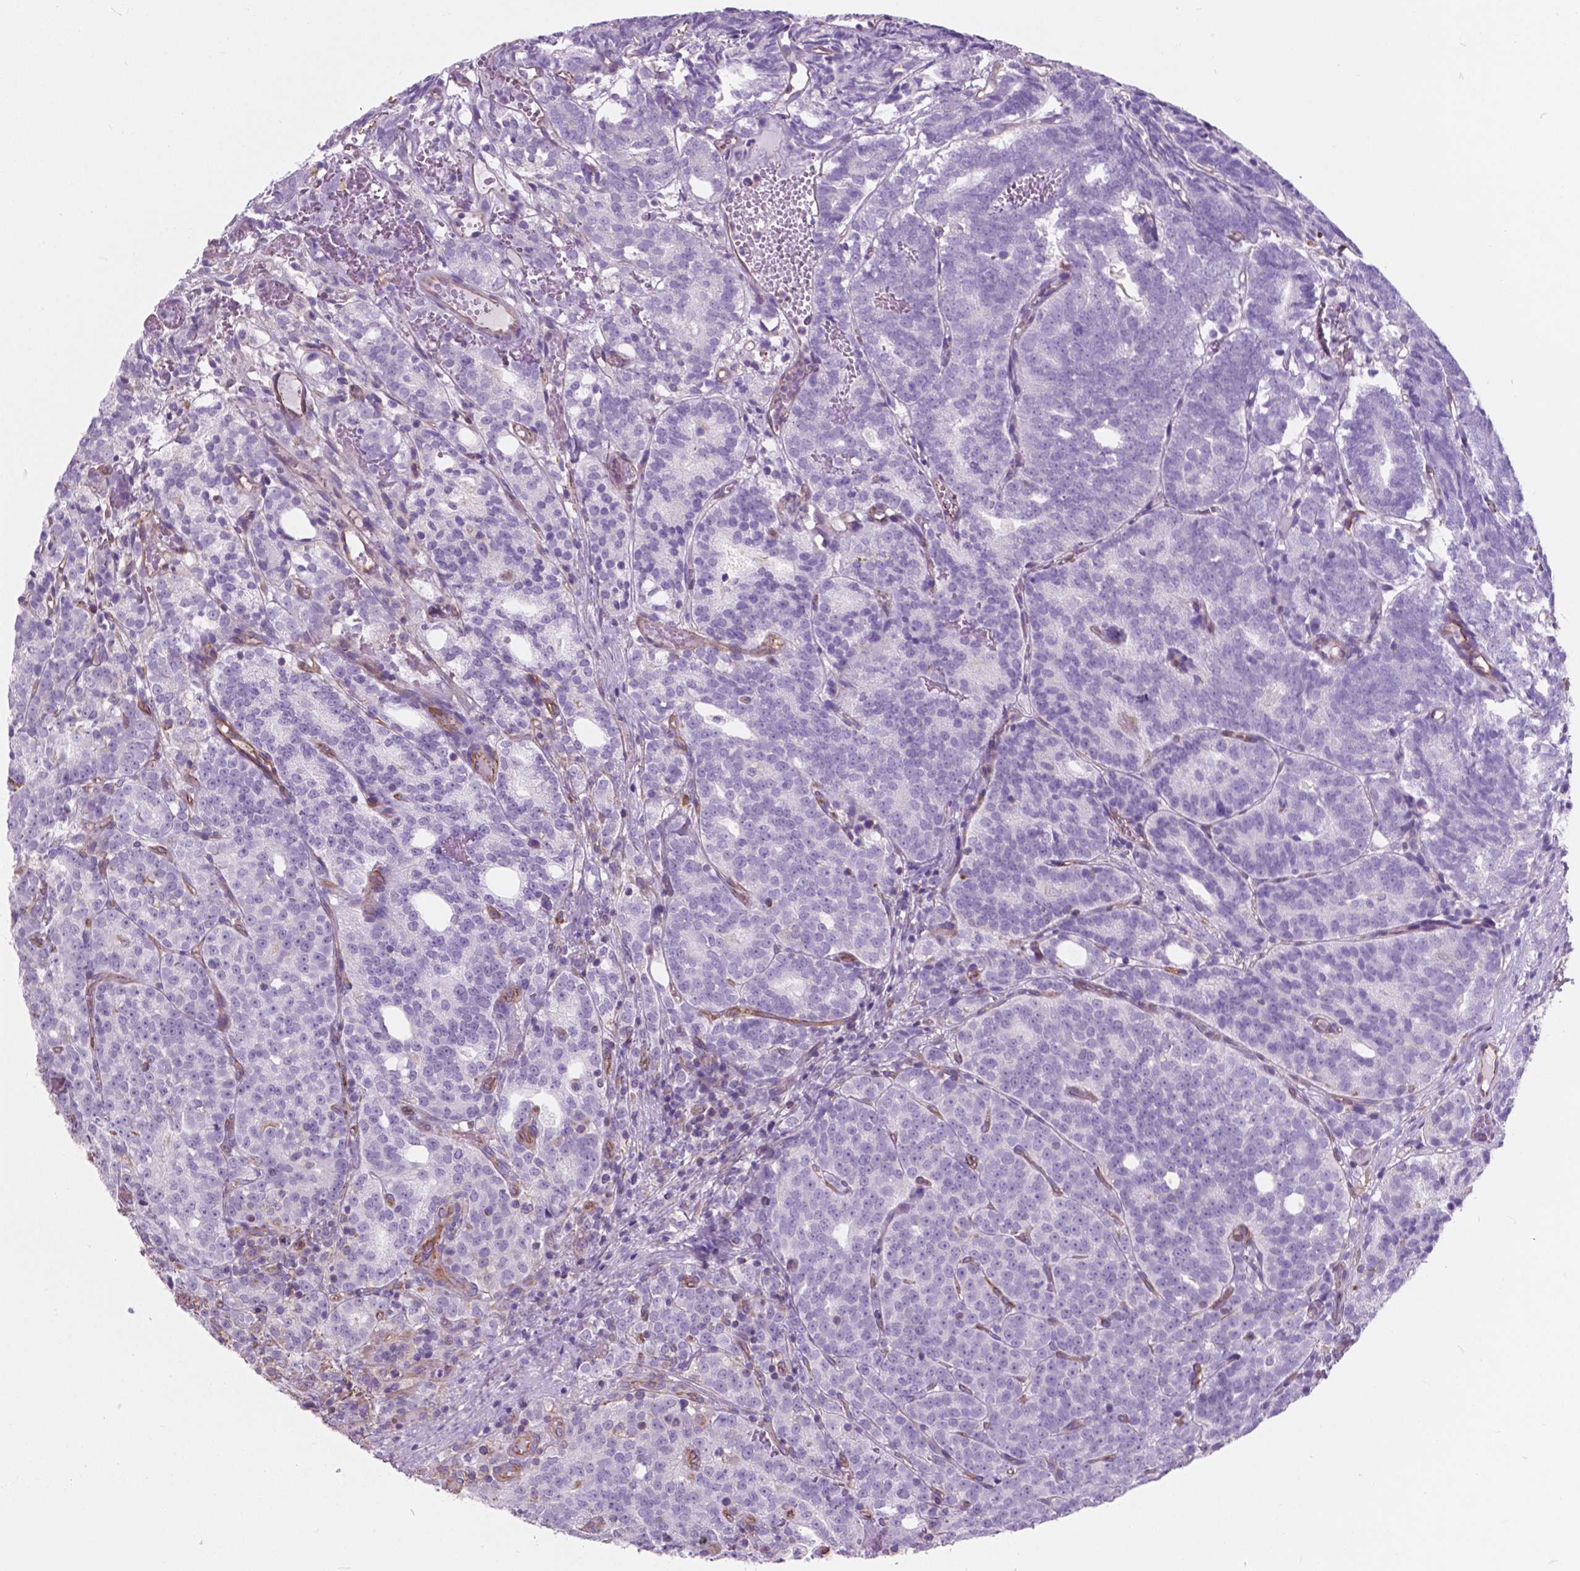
{"staining": {"intensity": "negative", "quantity": "none", "location": "none"}, "tissue": "prostate cancer", "cell_type": "Tumor cells", "image_type": "cancer", "snomed": [{"axis": "morphology", "description": "Adenocarcinoma, High grade"}, {"axis": "topography", "description": "Prostate"}], "caption": "The photomicrograph demonstrates no significant positivity in tumor cells of adenocarcinoma (high-grade) (prostate).", "gene": "AMOT", "patient": {"sex": "male", "age": 53}}